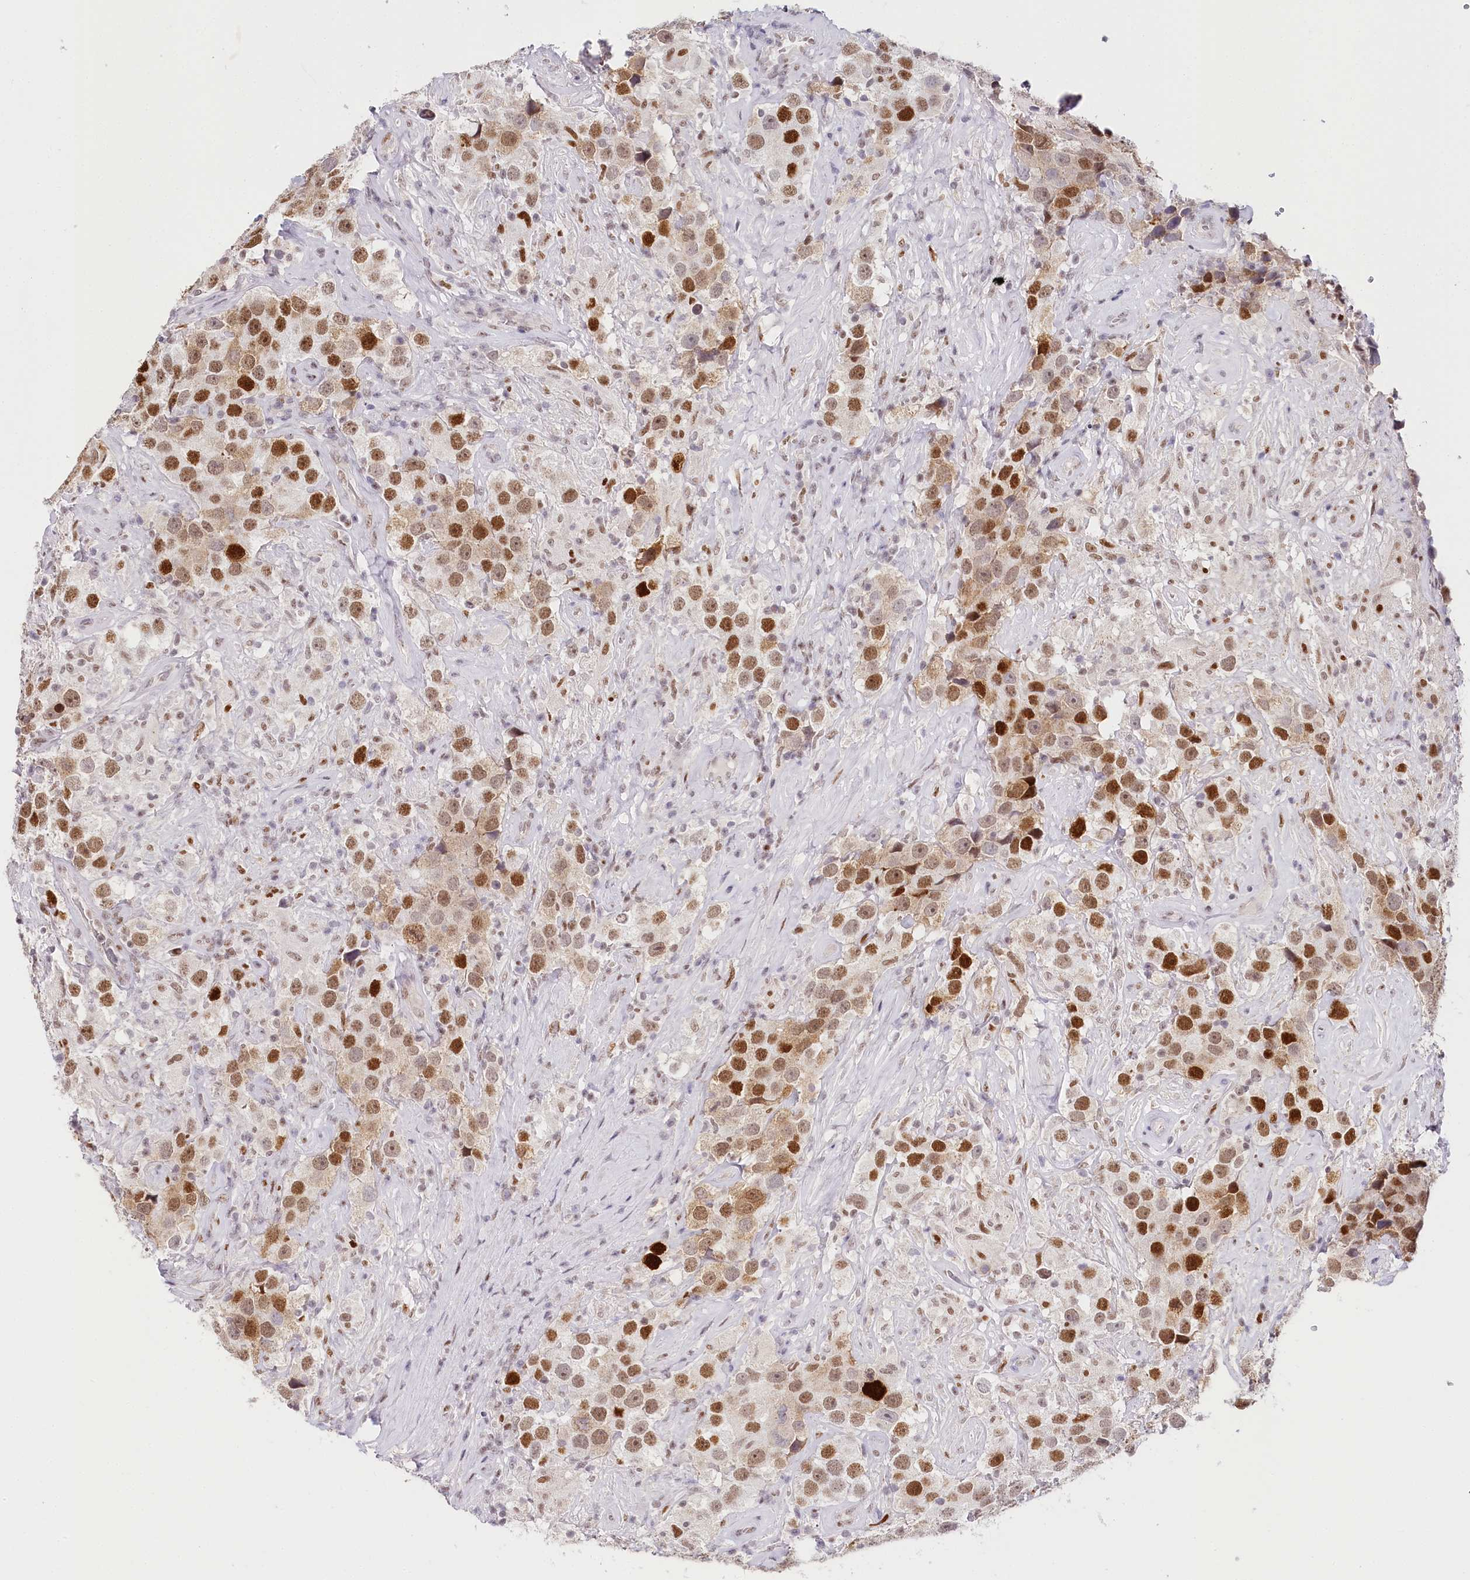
{"staining": {"intensity": "moderate", "quantity": ">75%", "location": "nuclear"}, "tissue": "testis cancer", "cell_type": "Tumor cells", "image_type": "cancer", "snomed": [{"axis": "morphology", "description": "Seminoma, NOS"}, {"axis": "topography", "description": "Testis"}], "caption": "Approximately >75% of tumor cells in testis seminoma show moderate nuclear protein staining as visualized by brown immunohistochemical staining.", "gene": "TP53", "patient": {"sex": "male", "age": 49}}